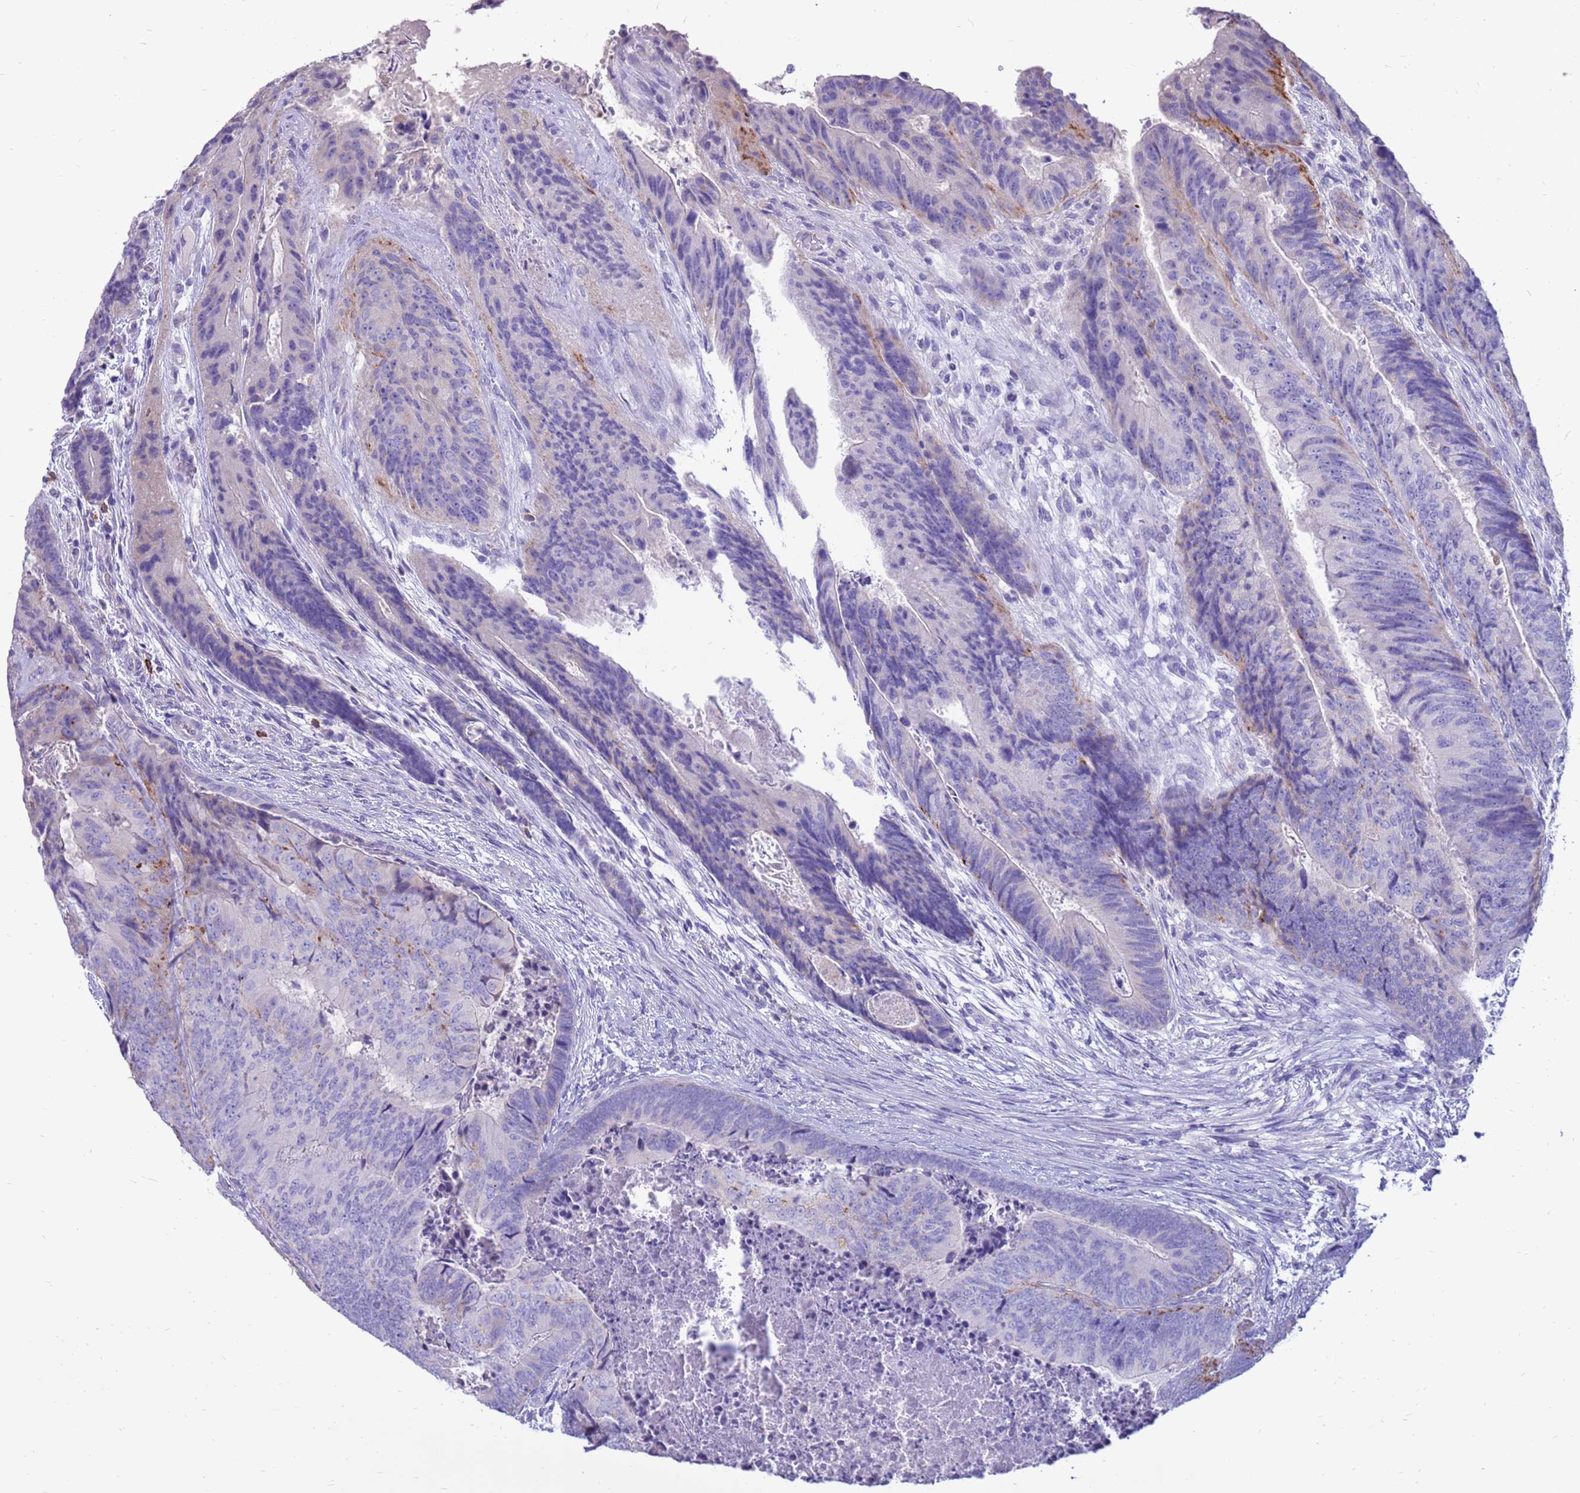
{"staining": {"intensity": "moderate", "quantity": "<25%", "location": "cytoplasmic/membranous"}, "tissue": "colorectal cancer", "cell_type": "Tumor cells", "image_type": "cancer", "snomed": [{"axis": "morphology", "description": "Adenocarcinoma, NOS"}, {"axis": "topography", "description": "Colon"}], "caption": "Moderate cytoplasmic/membranous protein staining is appreciated in about <25% of tumor cells in adenocarcinoma (colorectal). The staining was performed using DAB to visualize the protein expression in brown, while the nuclei were stained in blue with hematoxylin (Magnification: 20x).", "gene": "PDE10A", "patient": {"sex": "female", "age": 67}}